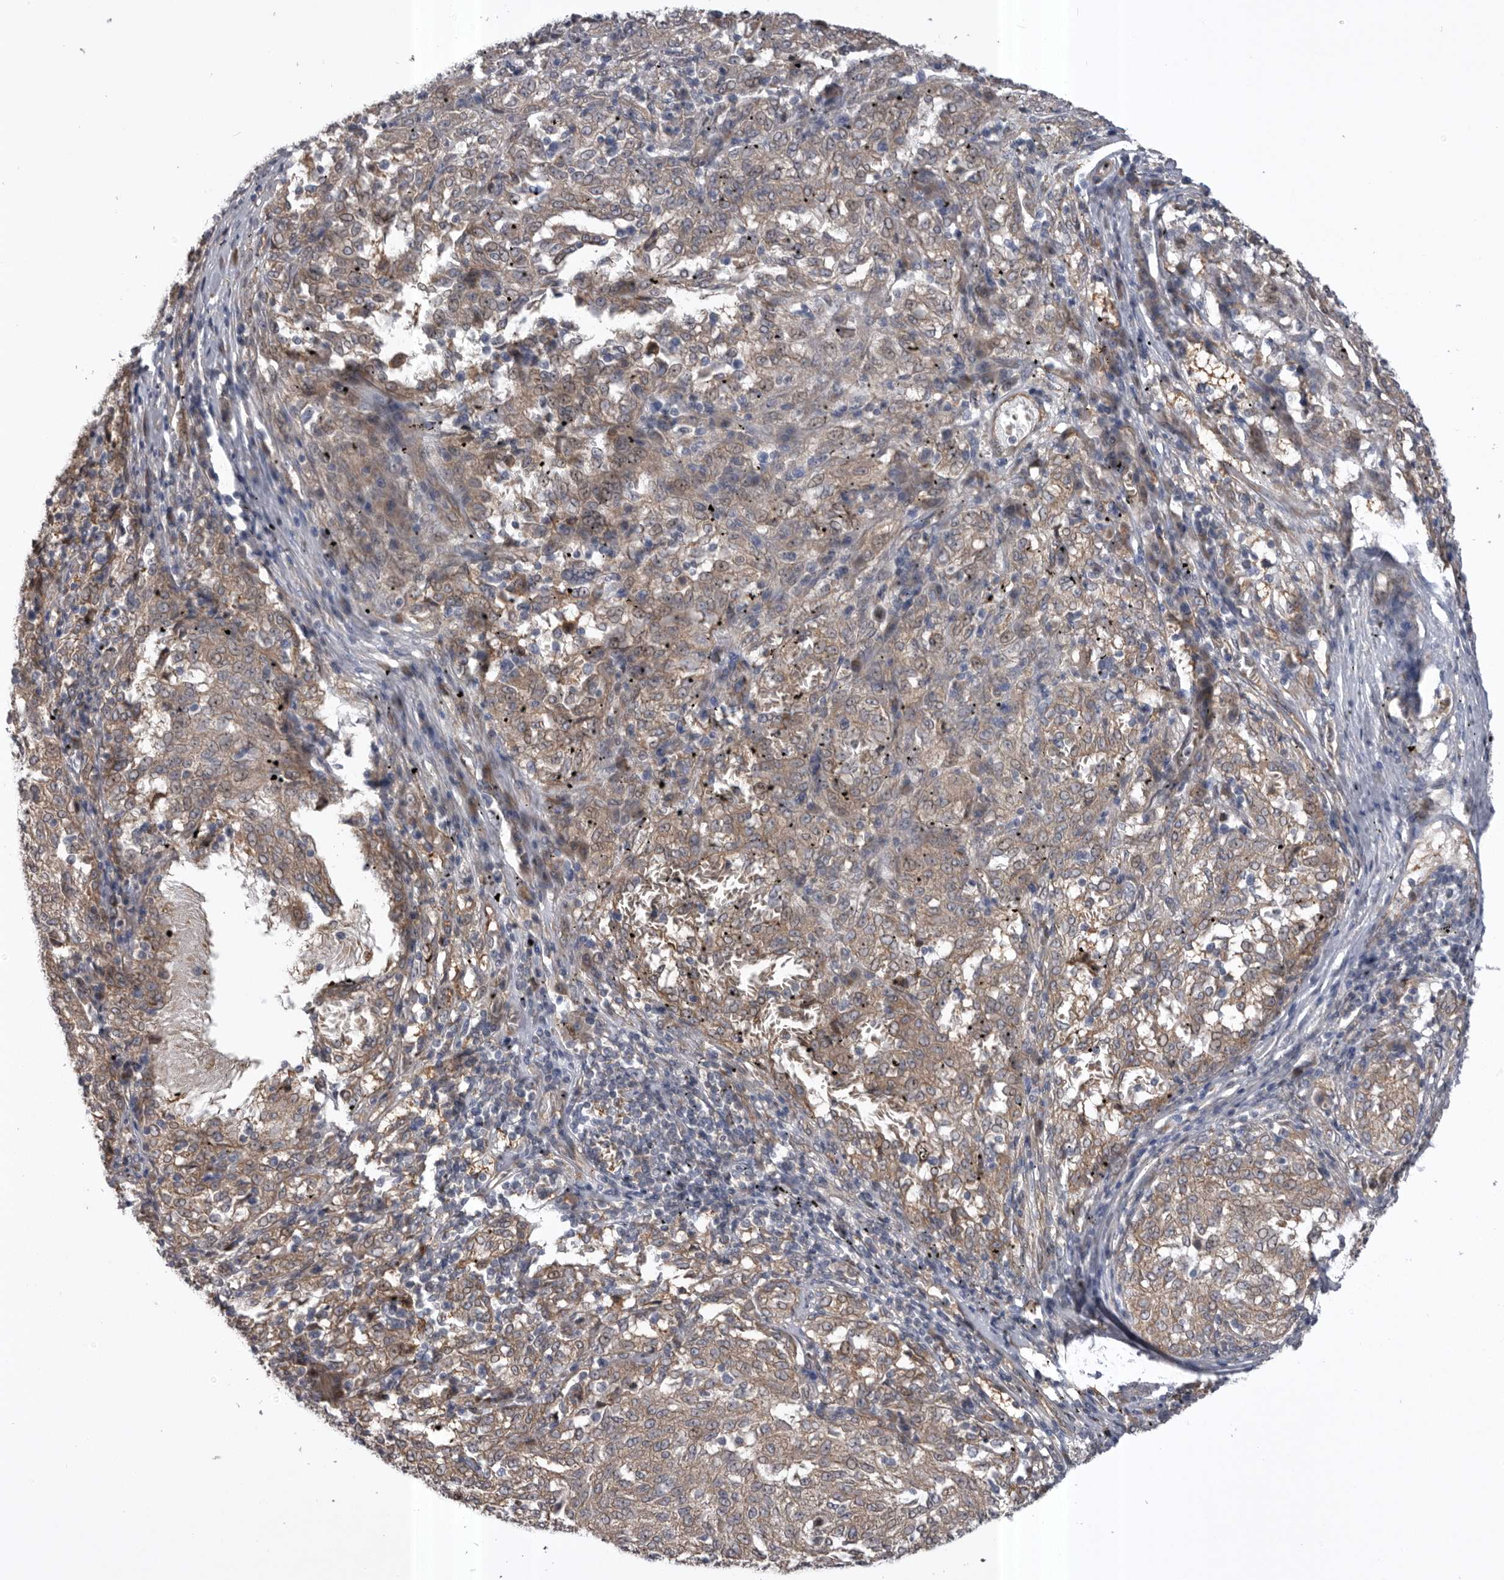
{"staining": {"intensity": "weak", "quantity": ">75%", "location": "cytoplasmic/membranous"}, "tissue": "melanoma", "cell_type": "Tumor cells", "image_type": "cancer", "snomed": [{"axis": "morphology", "description": "Malignant melanoma, NOS"}, {"axis": "topography", "description": "Skin"}], "caption": "This is a micrograph of IHC staining of melanoma, which shows weak expression in the cytoplasmic/membranous of tumor cells.", "gene": "RAB3GAP2", "patient": {"sex": "female", "age": 72}}